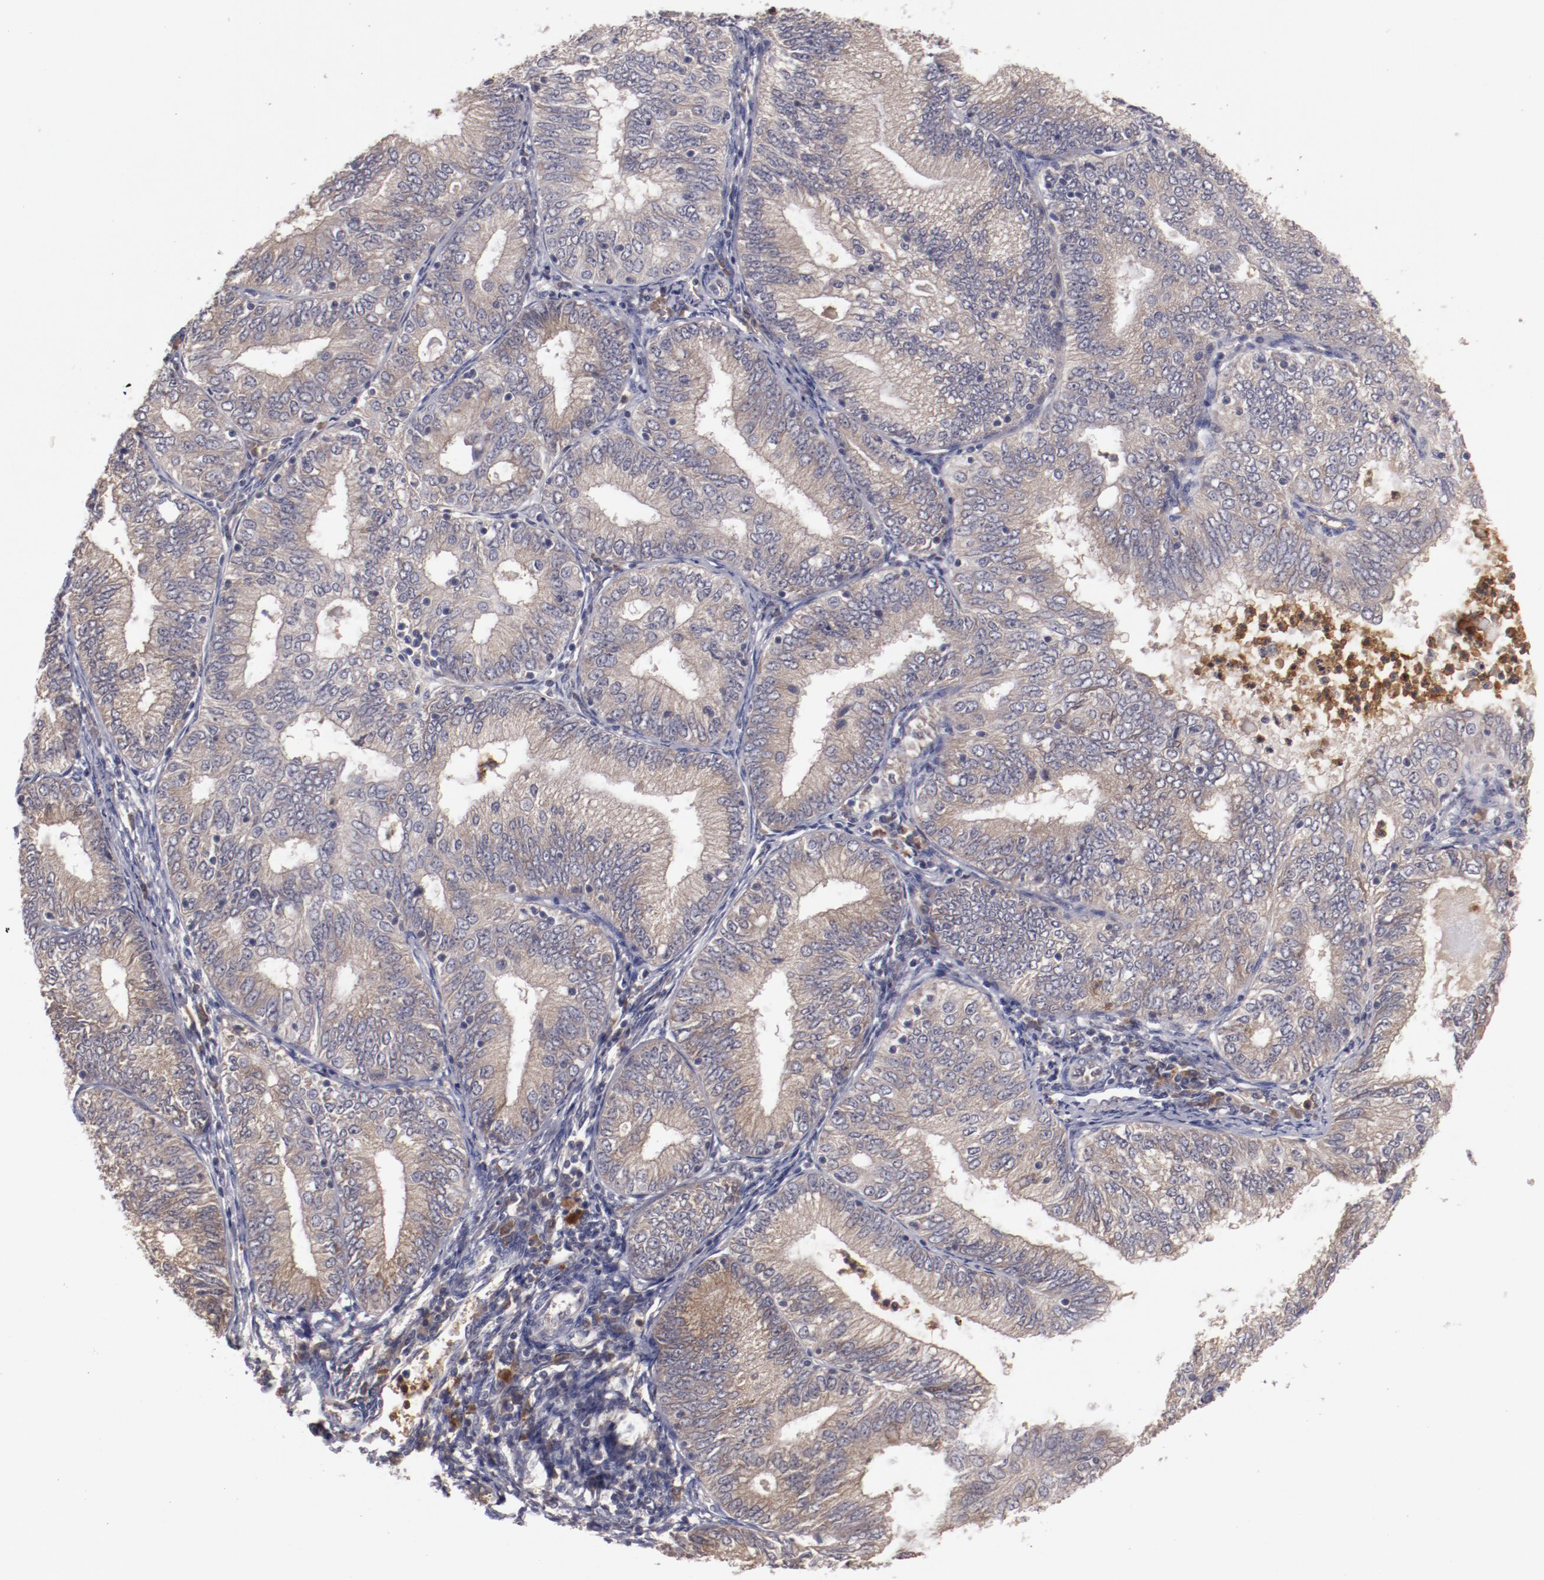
{"staining": {"intensity": "moderate", "quantity": "25%-75%", "location": "cytoplasmic/membranous"}, "tissue": "endometrial cancer", "cell_type": "Tumor cells", "image_type": "cancer", "snomed": [{"axis": "morphology", "description": "Adenocarcinoma, NOS"}, {"axis": "topography", "description": "Endometrium"}], "caption": "Human adenocarcinoma (endometrial) stained with a brown dye displays moderate cytoplasmic/membranous positive positivity in approximately 25%-75% of tumor cells.", "gene": "CP", "patient": {"sex": "female", "age": 69}}